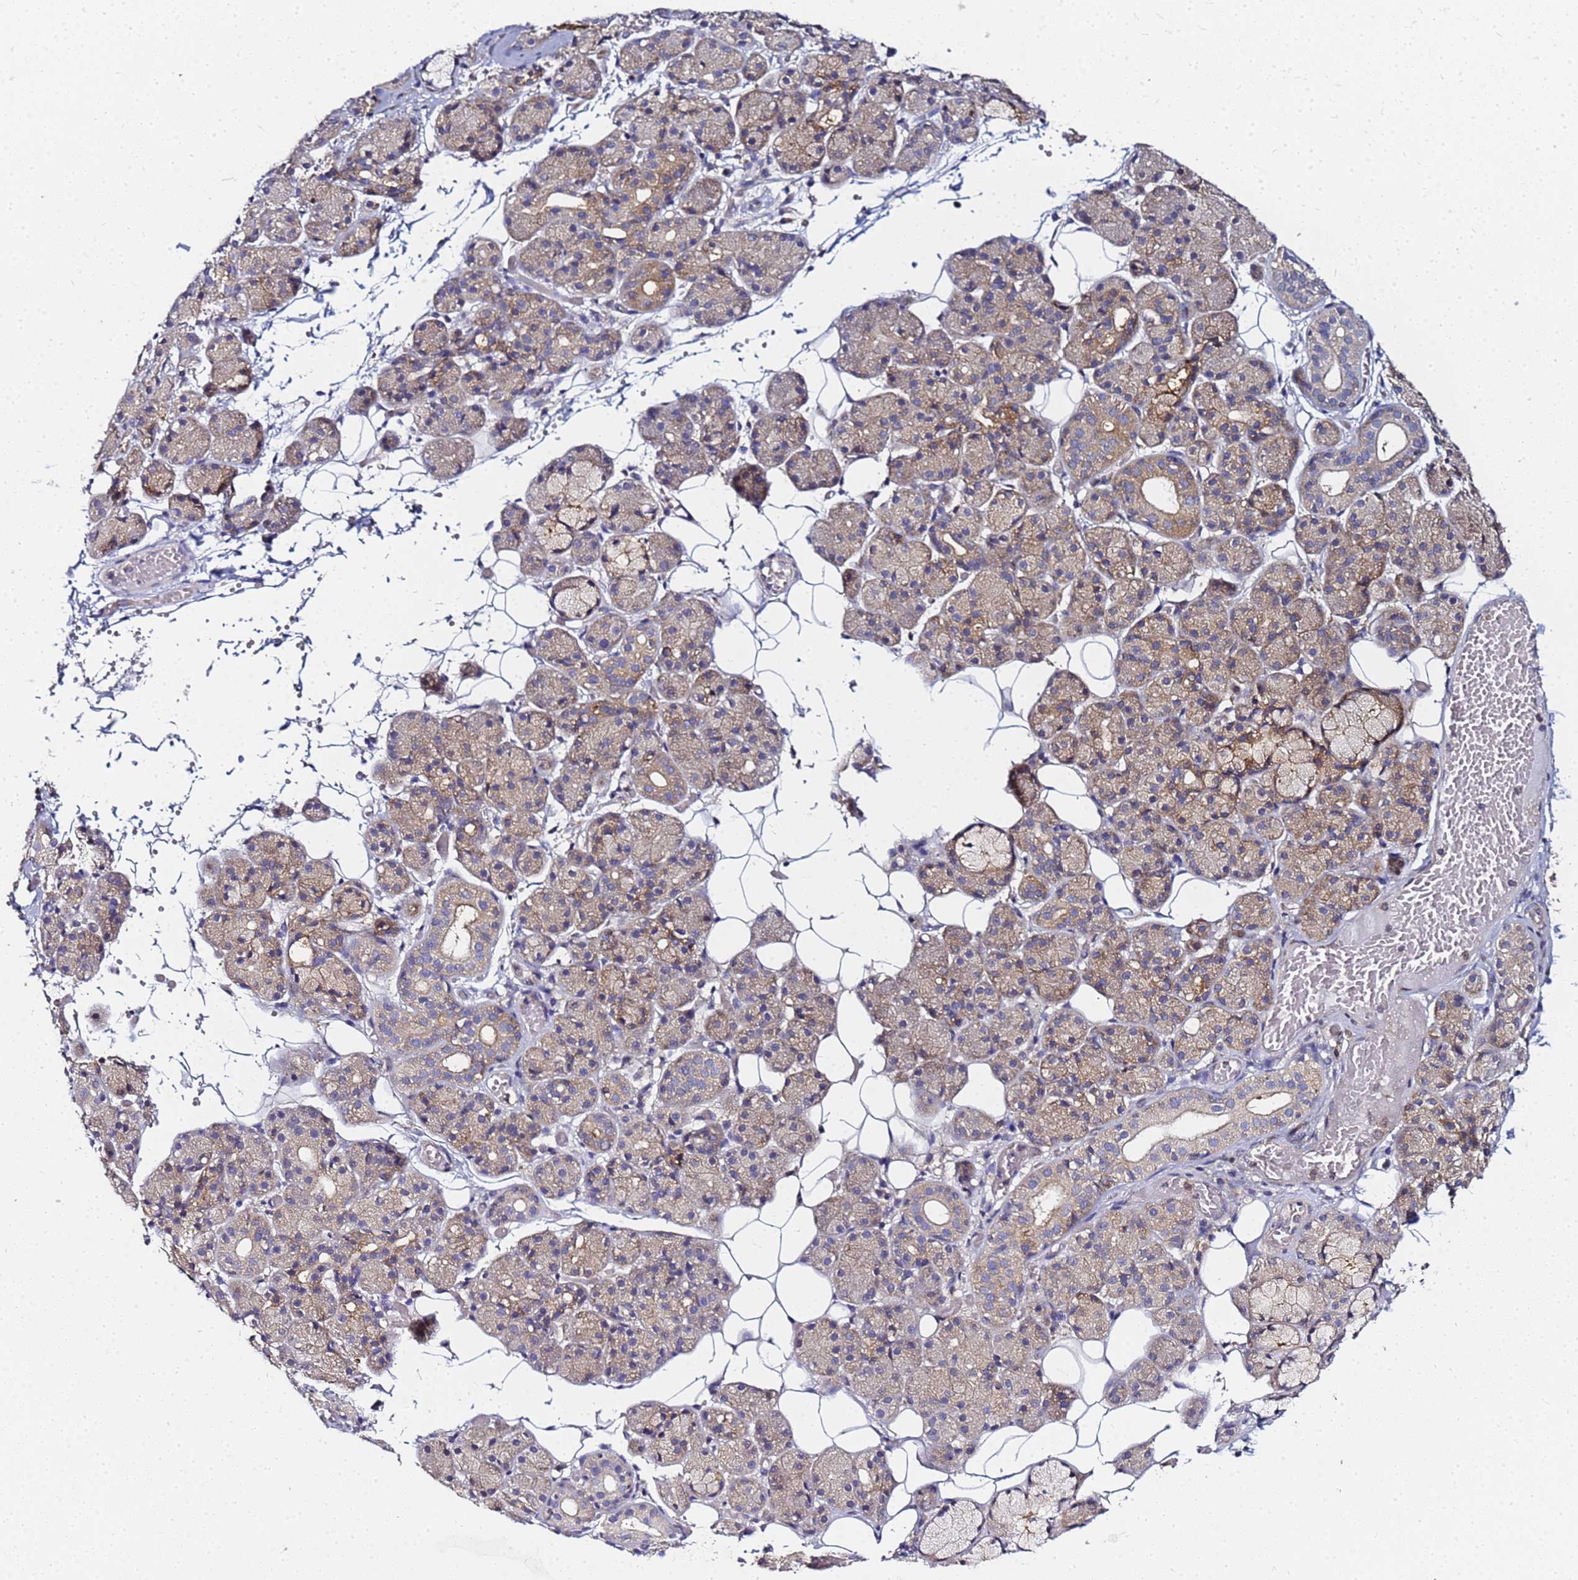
{"staining": {"intensity": "weak", "quantity": "25%-75%", "location": "cytoplasmic/membranous"}, "tissue": "salivary gland", "cell_type": "Glandular cells", "image_type": "normal", "snomed": [{"axis": "morphology", "description": "Normal tissue, NOS"}, {"axis": "topography", "description": "Salivary gland"}], "caption": "Protein expression analysis of unremarkable human salivary gland reveals weak cytoplasmic/membranous staining in about 25%-75% of glandular cells.", "gene": "CHM", "patient": {"sex": "male", "age": 63}}